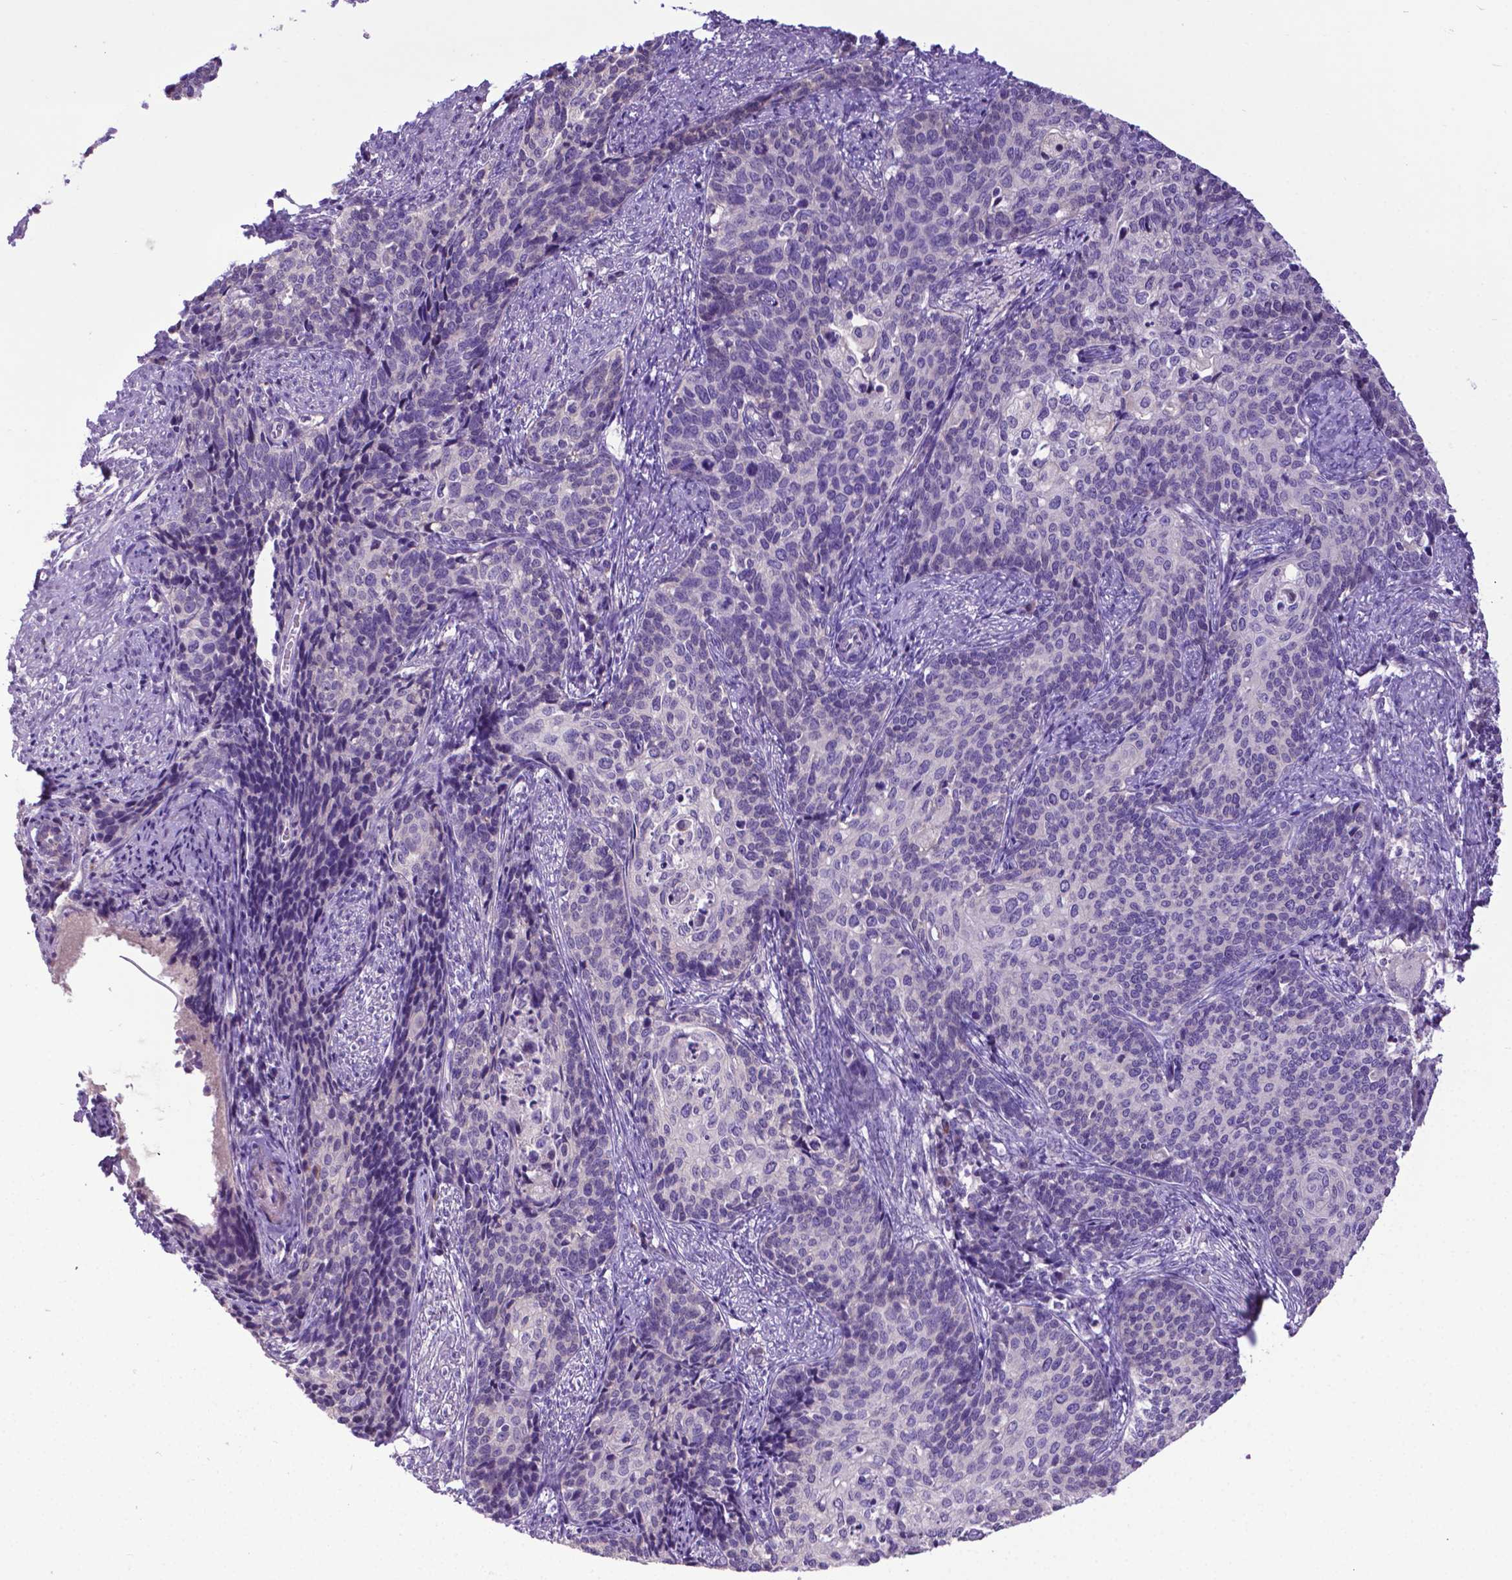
{"staining": {"intensity": "negative", "quantity": "none", "location": "none"}, "tissue": "cervical cancer", "cell_type": "Tumor cells", "image_type": "cancer", "snomed": [{"axis": "morphology", "description": "Squamous cell carcinoma, NOS"}, {"axis": "topography", "description": "Cervix"}], "caption": "Immunohistochemical staining of cervical cancer exhibits no significant positivity in tumor cells.", "gene": "ADRA2B", "patient": {"sex": "female", "age": 39}}